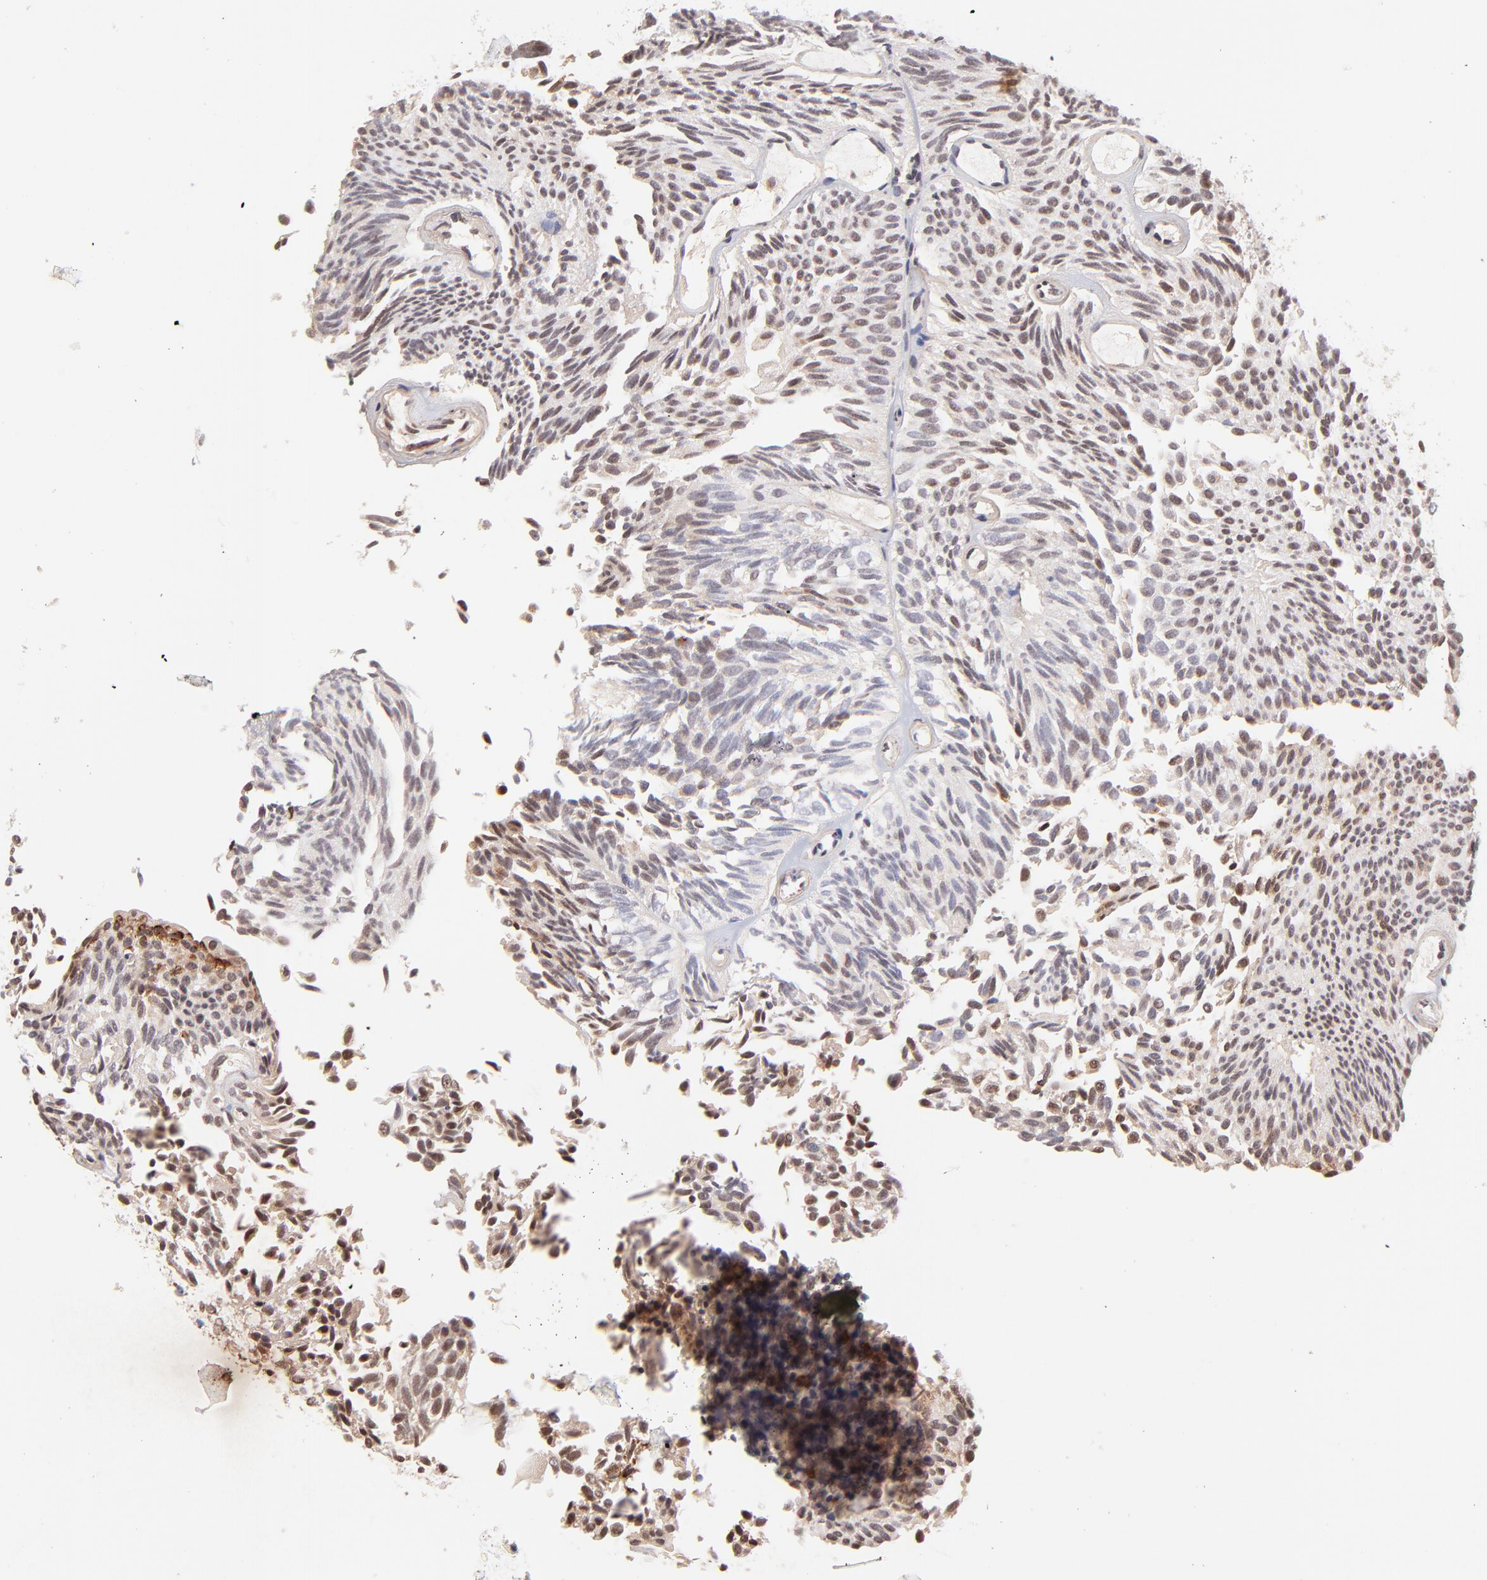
{"staining": {"intensity": "weak", "quantity": ">75%", "location": "nuclear"}, "tissue": "urothelial cancer", "cell_type": "Tumor cells", "image_type": "cancer", "snomed": [{"axis": "morphology", "description": "Urothelial carcinoma, Low grade"}, {"axis": "topography", "description": "Urinary bladder"}], "caption": "Immunohistochemistry (IHC) (DAB) staining of urothelial cancer reveals weak nuclear protein staining in approximately >75% of tumor cells.", "gene": "MED12", "patient": {"sex": "male", "age": 76}}